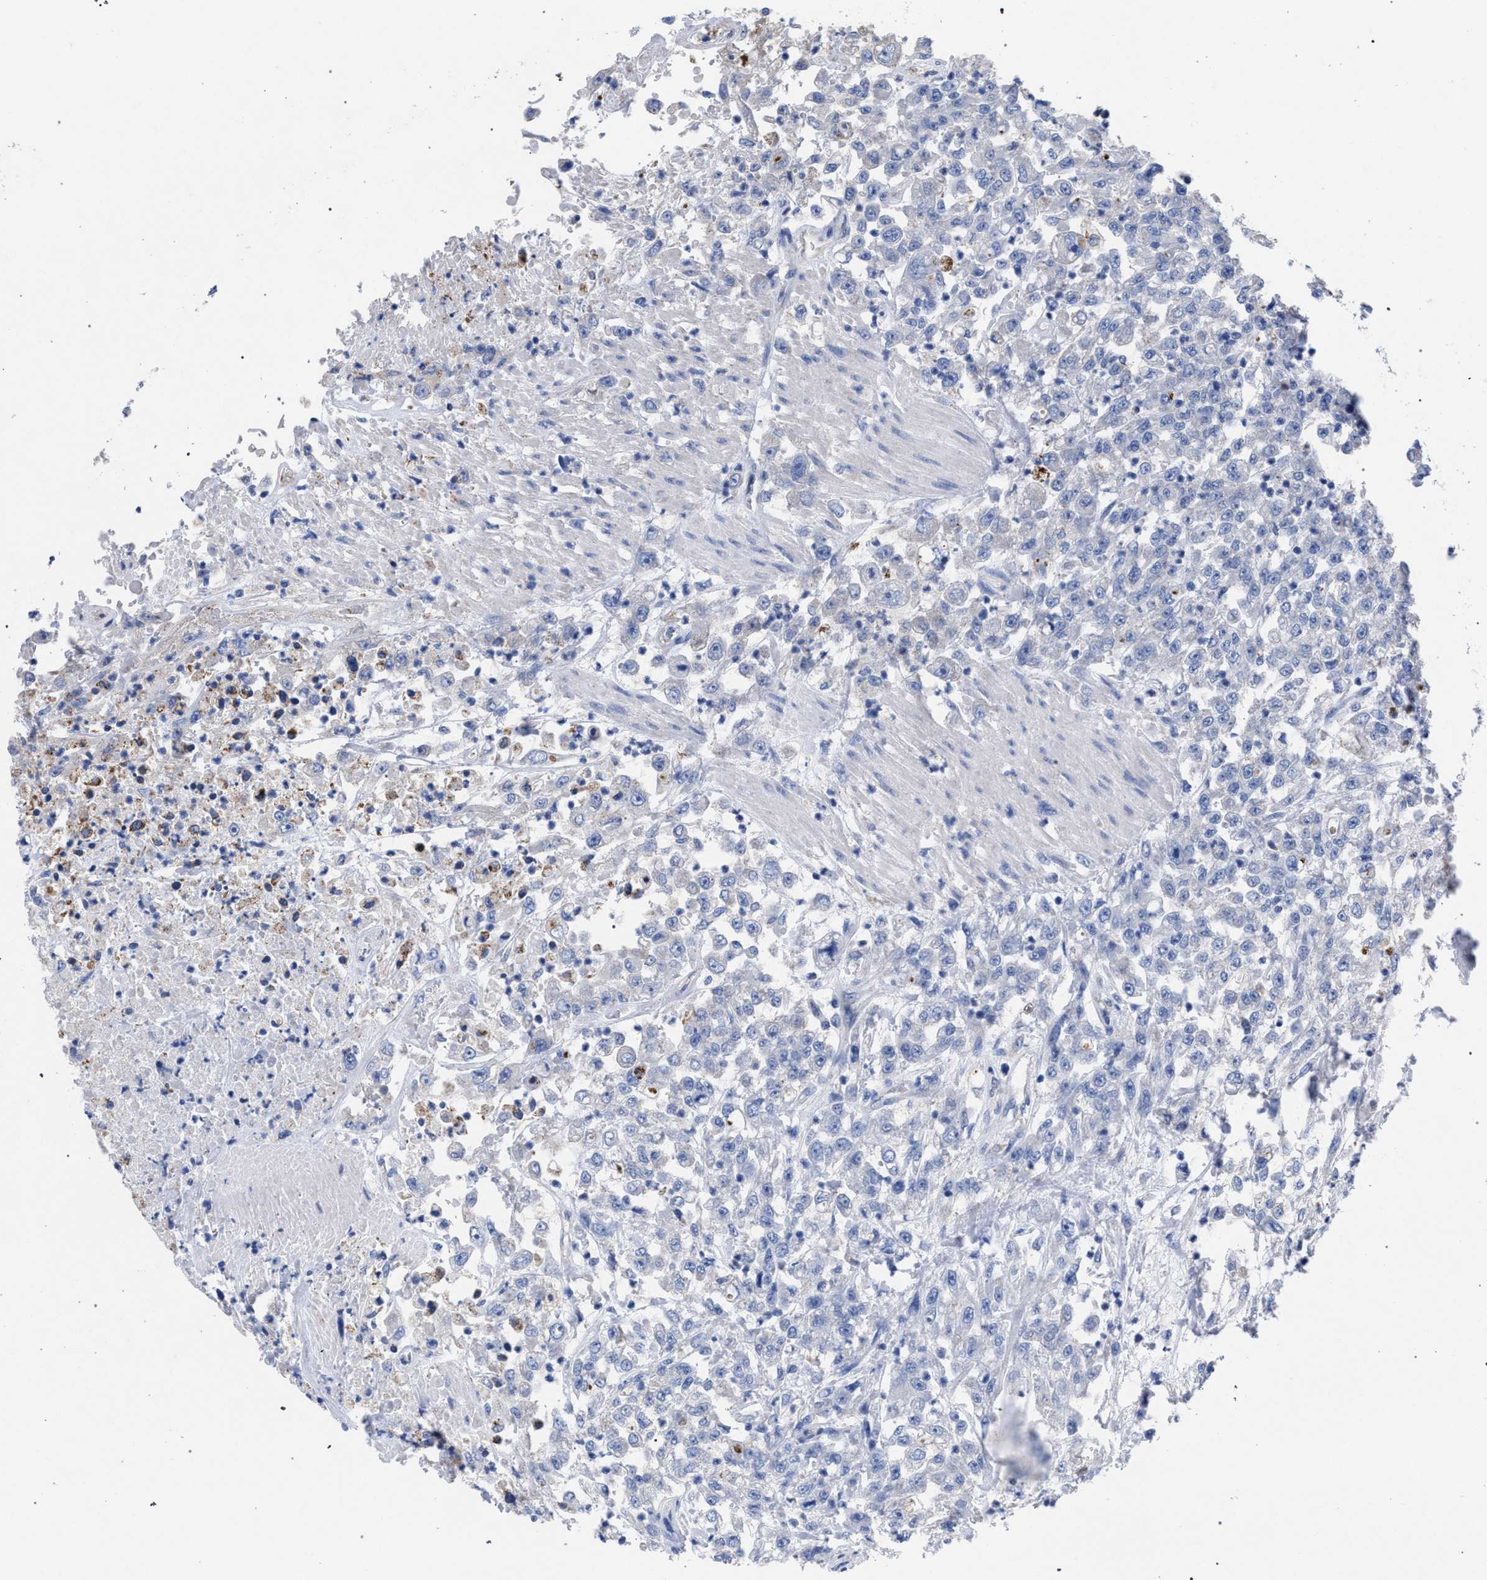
{"staining": {"intensity": "negative", "quantity": "none", "location": "none"}, "tissue": "urothelial cancer", "cell_type": "Tumor cells", "image_type": "cancer", "snomed": [{"axis": "morphology", "description": "Urothelial carcinoma, High grade"}, {"axis": "topography", "description": "Urinary bladder"}], "caption": "Tumor cells show no significant positivity in urothelial cancer.", "gene": "GMPR", "patient": {"sex": "male", "age": 46}}